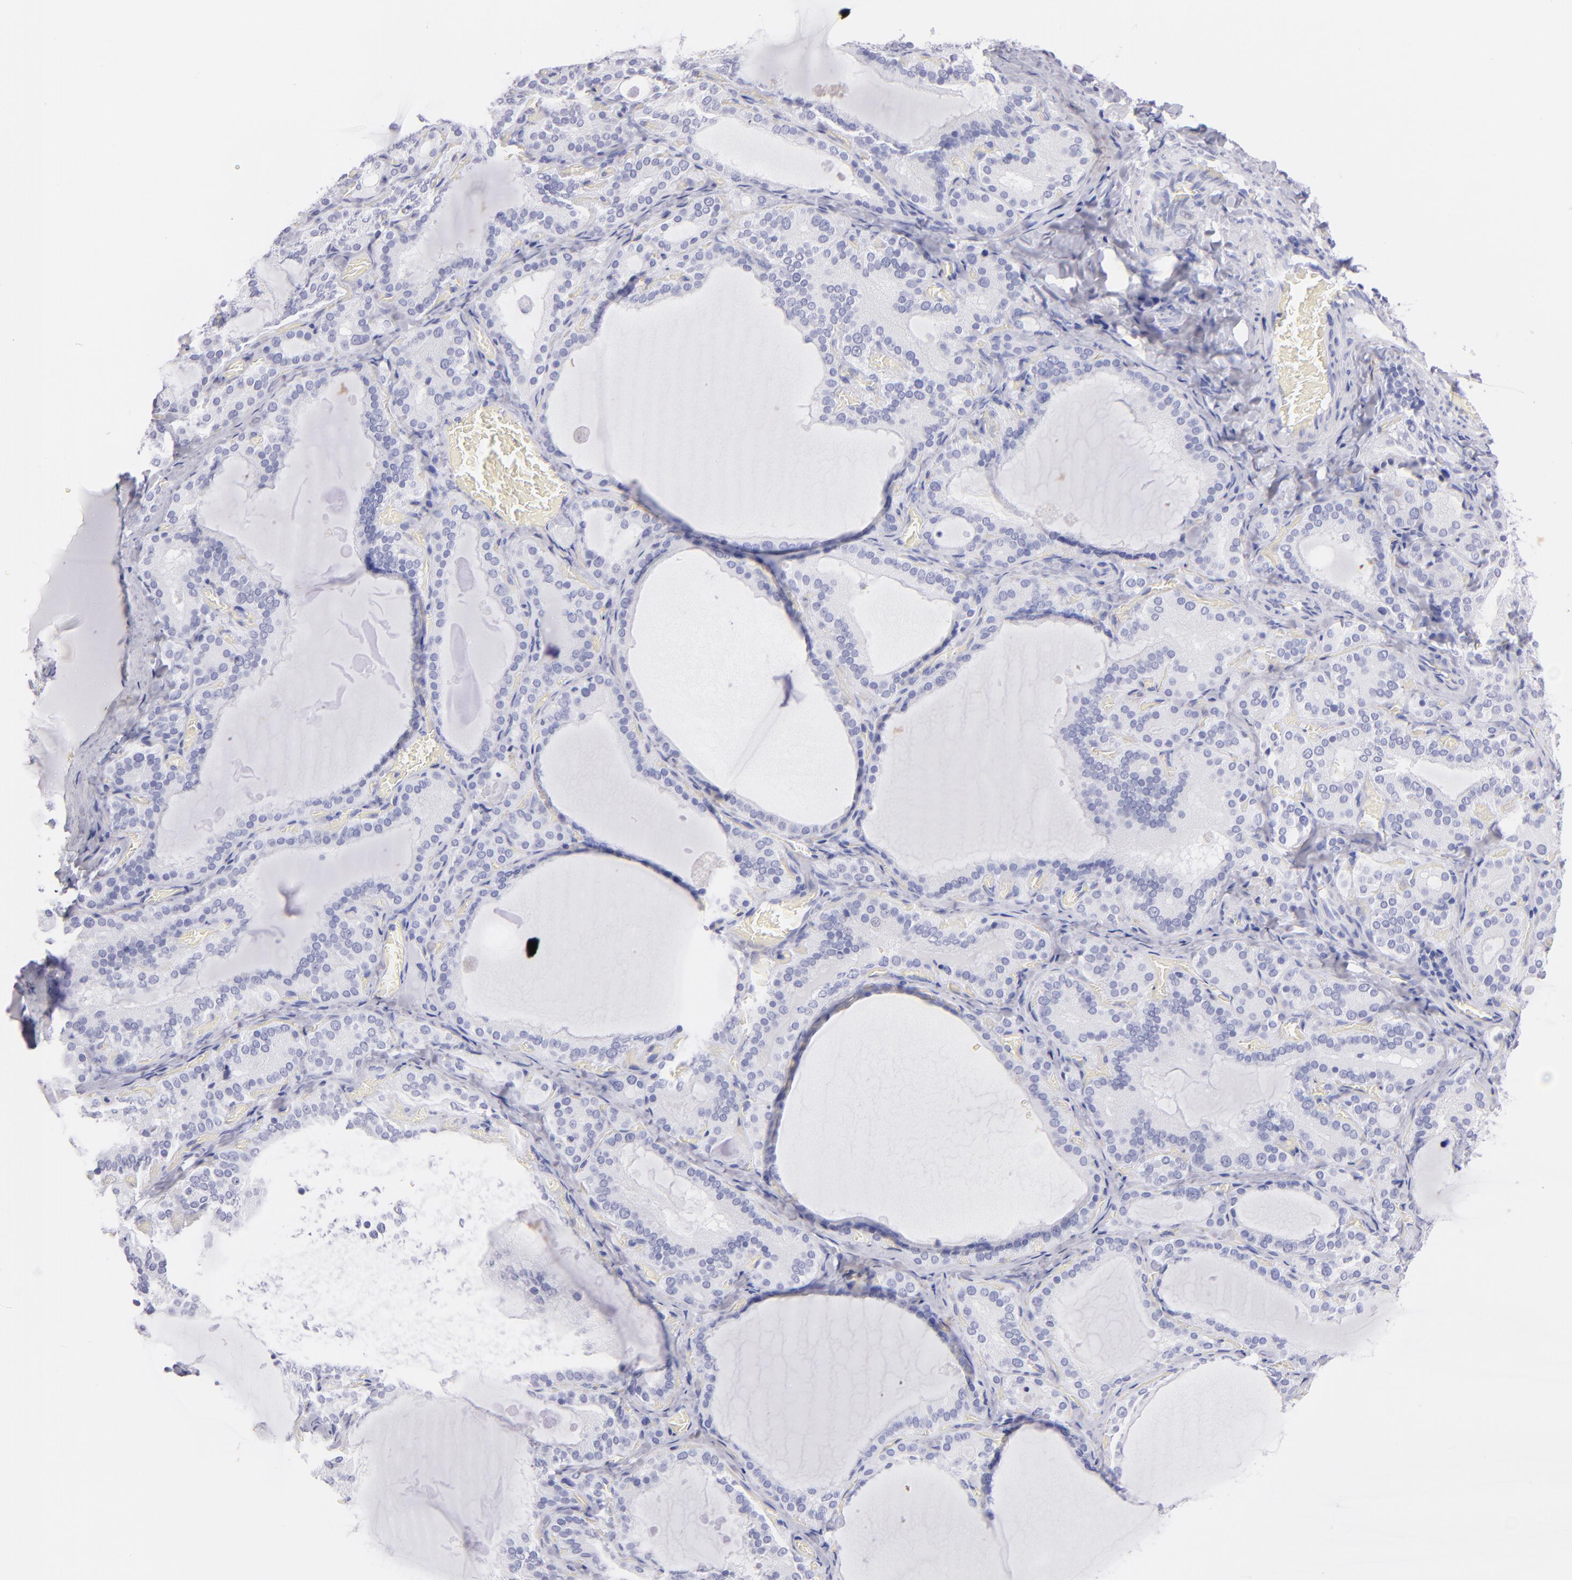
{"staining": {"intensity": "negative", "quantity": "none", "location": "none"}, "tissue": "thyroid gland", "cell_type": "Glandular cells", "image_type": "normal", "snomed": [{"axis": "morphology", "description": "Normal tissue, NOS"}, {"axis": "topography", "description": "Thyroid gland"}], "caption": "Immunohistochemical staining of benign human thyroid gland shows no significant positivity in glandular cells. (DAB (3,3'-diaminobenzidine) immunohistochemistry (IHC), high magnification).", "gene": "PRPH", "patient": {"sex": "female", "age": 33}}